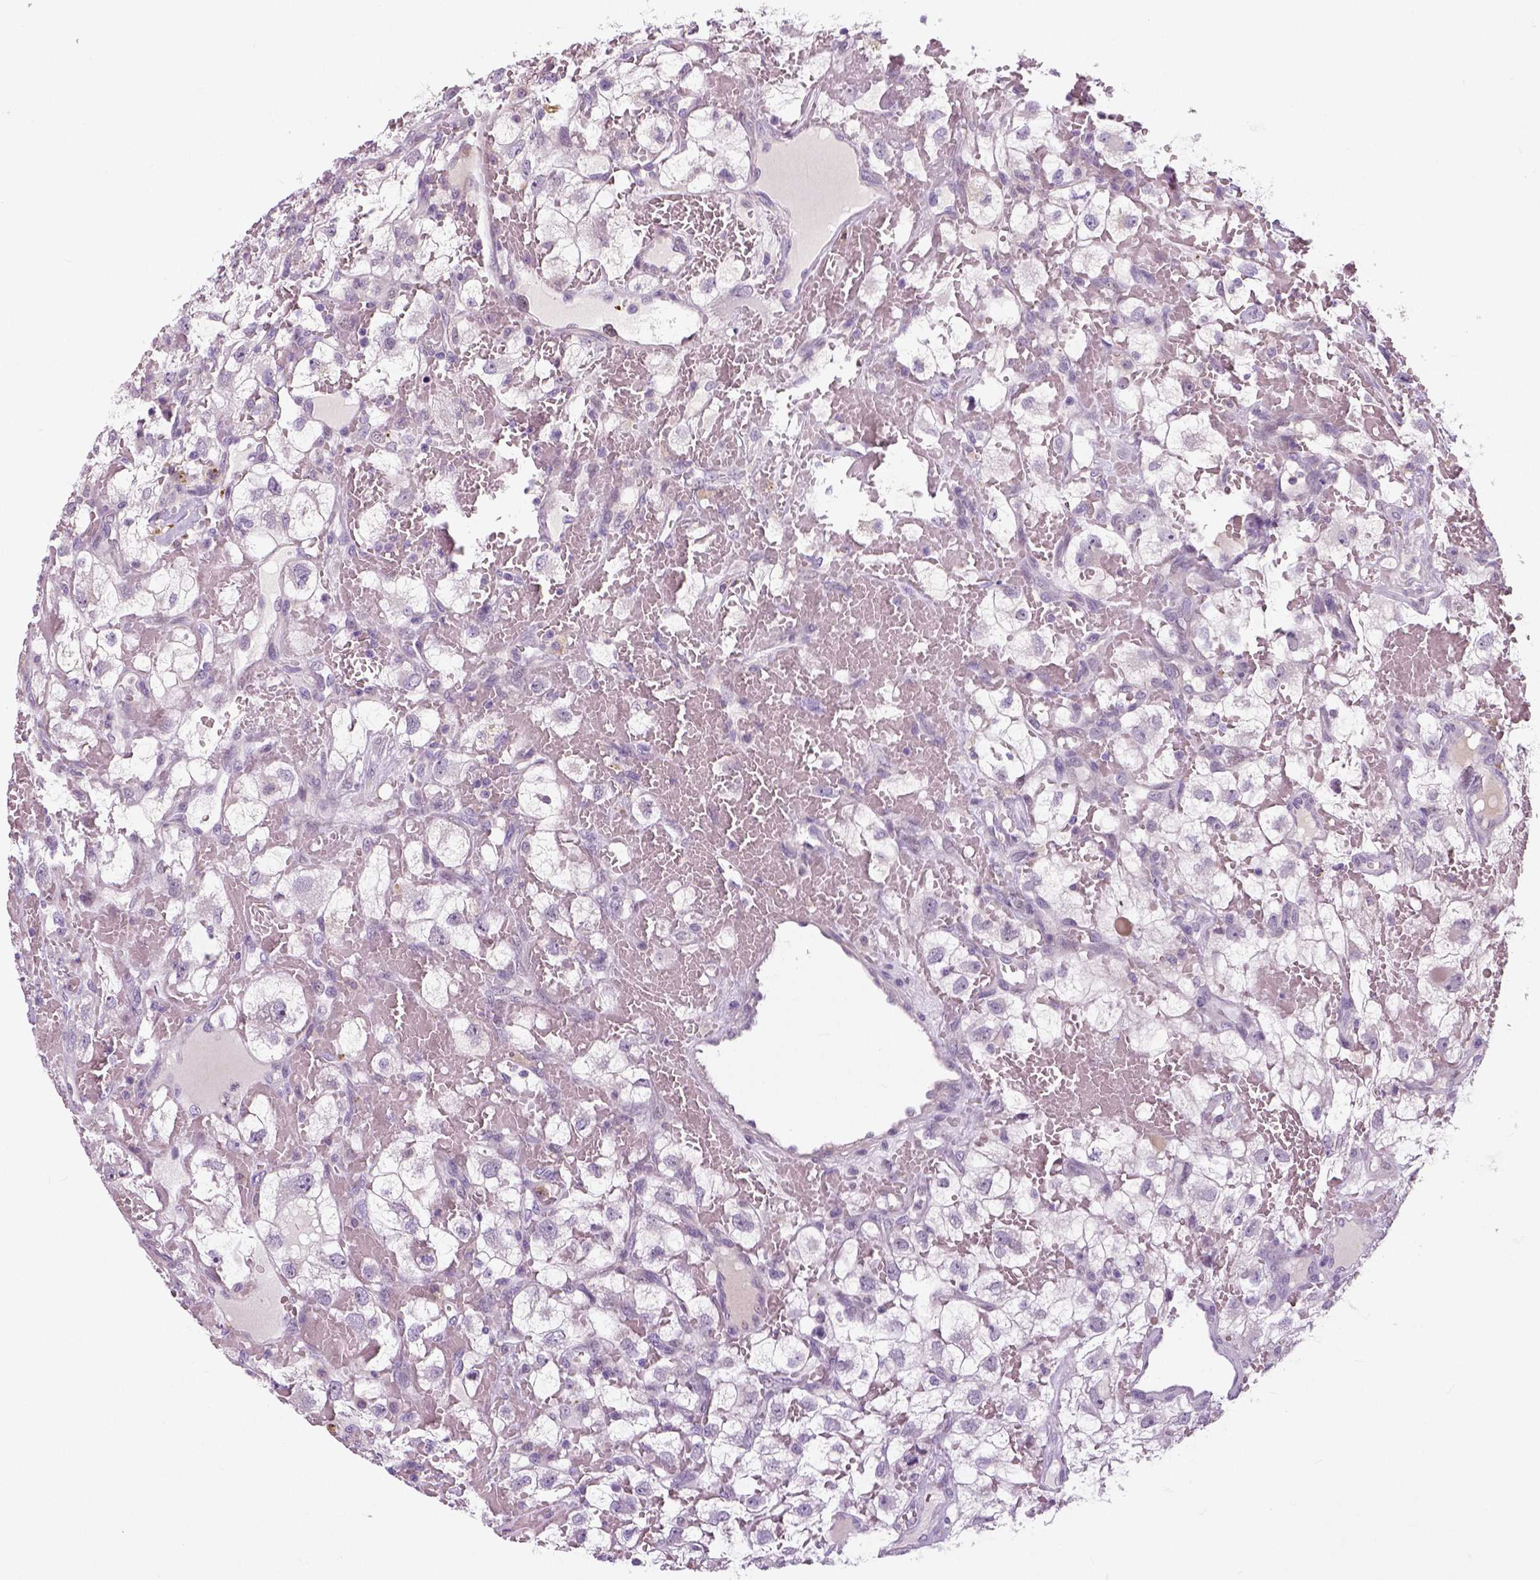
{"staining": {"intensity": "negative", "quantity": "none", "location": "none"}, "tissue": "renal cancer", "cell_type": "Tumor cells", "image_type": "cancer", "snomed": [{"axis": "morphology", "description": "Adenocarcinoma, NOS"}, {"axis": "topography", "description": "Kidney"}], "caption": "Immunohistochemical staining of renal cancer (adenocarcinoma) shows no significant staining in tumor cells. (DAB immunohistochemistry (IHC) visualized using brightfield microscopy, high magnification).", "gene": "NECAB1", "patient": {"sex": "male", "age": 59}}